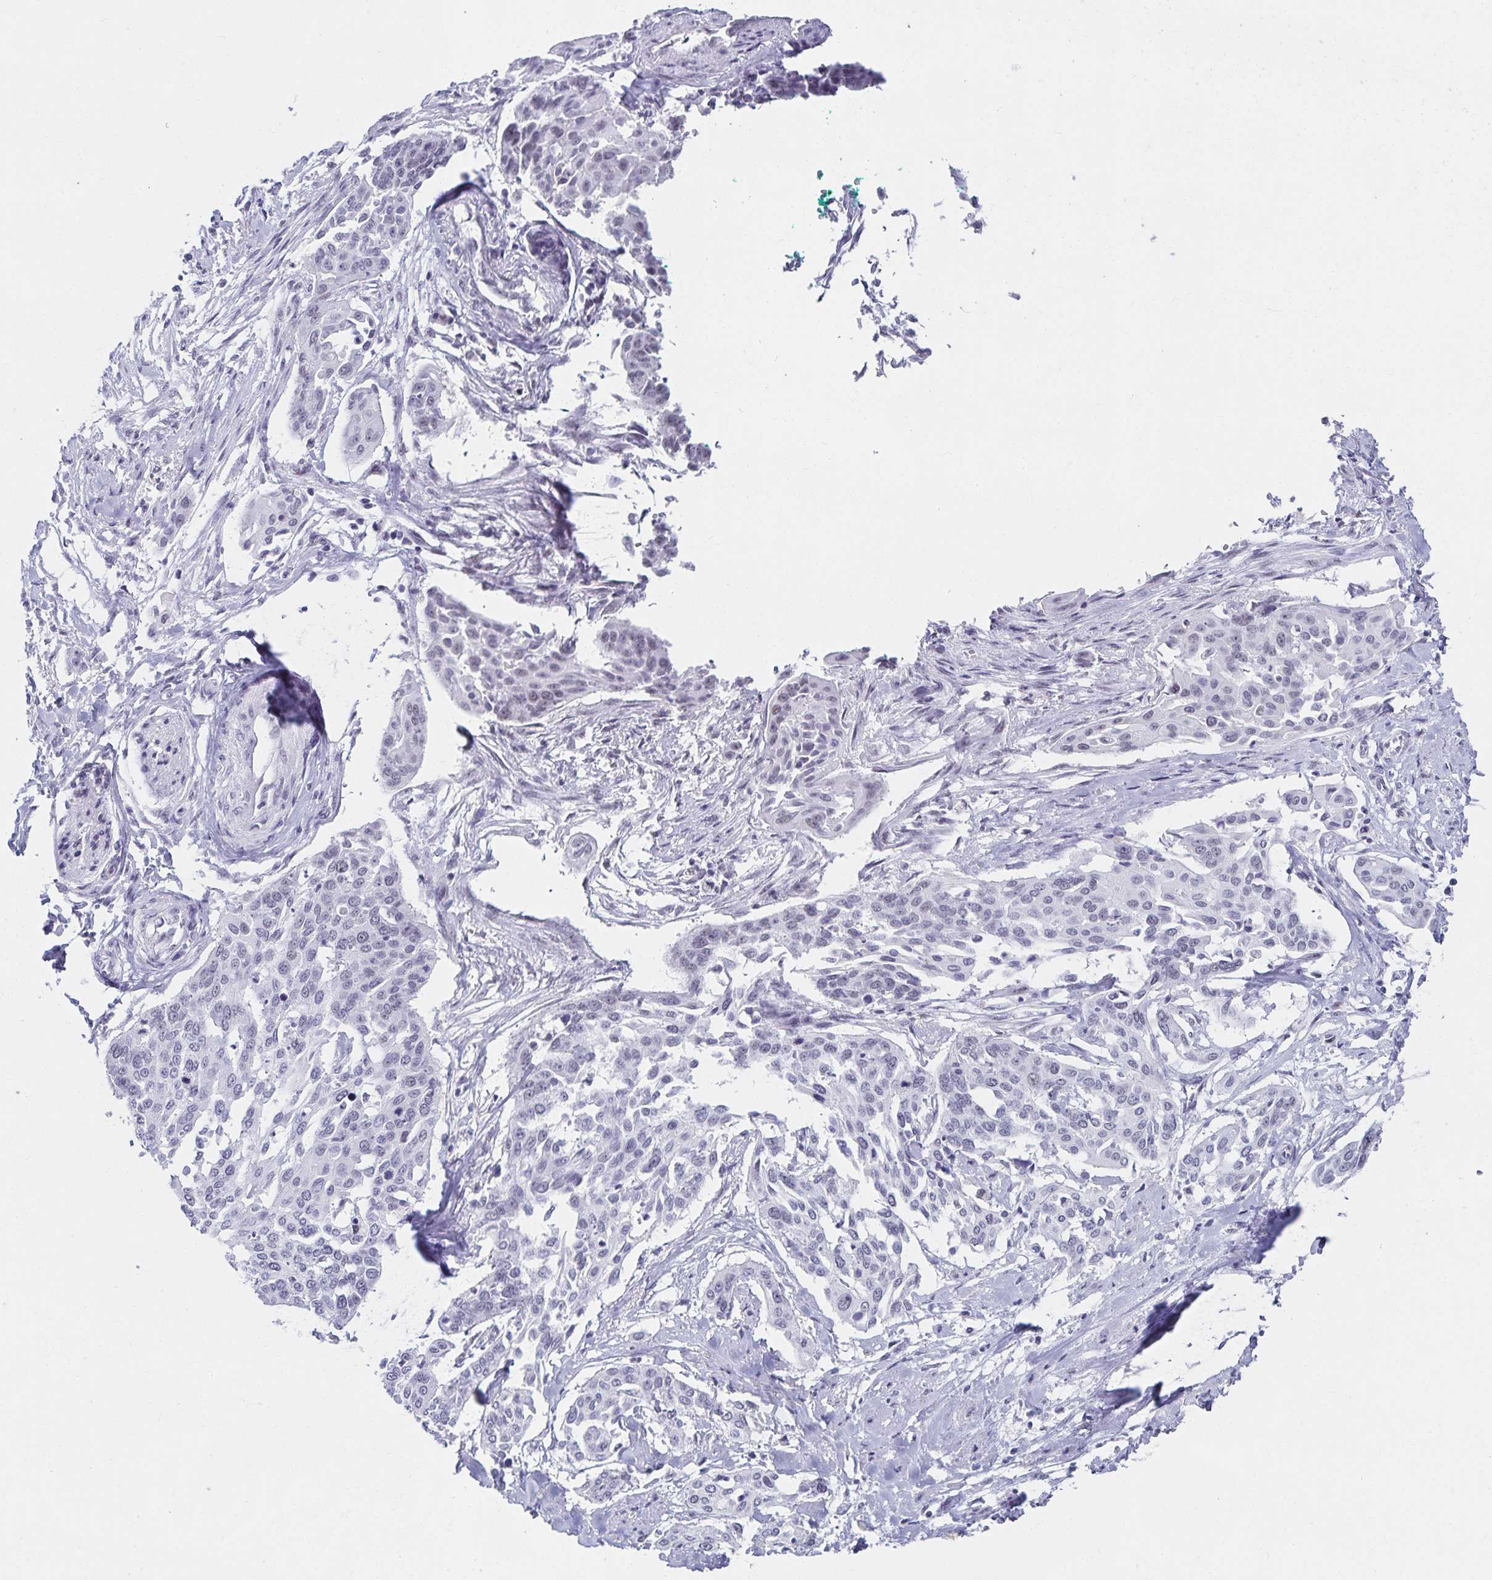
{"staining": {"intensity": "negative", "quantity": "none", "location": "none"}, "tissue": "cervical cancer", "cell_type": "Tumor cells", "image_type": "cancer", "snomed": [{"axis": "morphology", "description": "Squamous cell carcinoma, NOS"}, {"axis": "topography", "description": "Cervix"}], "caption": "DAB immunohistochemical staining of human cervical squamous cell carcinoma shows no significant positivity in tumor cells.", "gene": "C20orf85", "patient": {"sex": "female", "age": 44}}